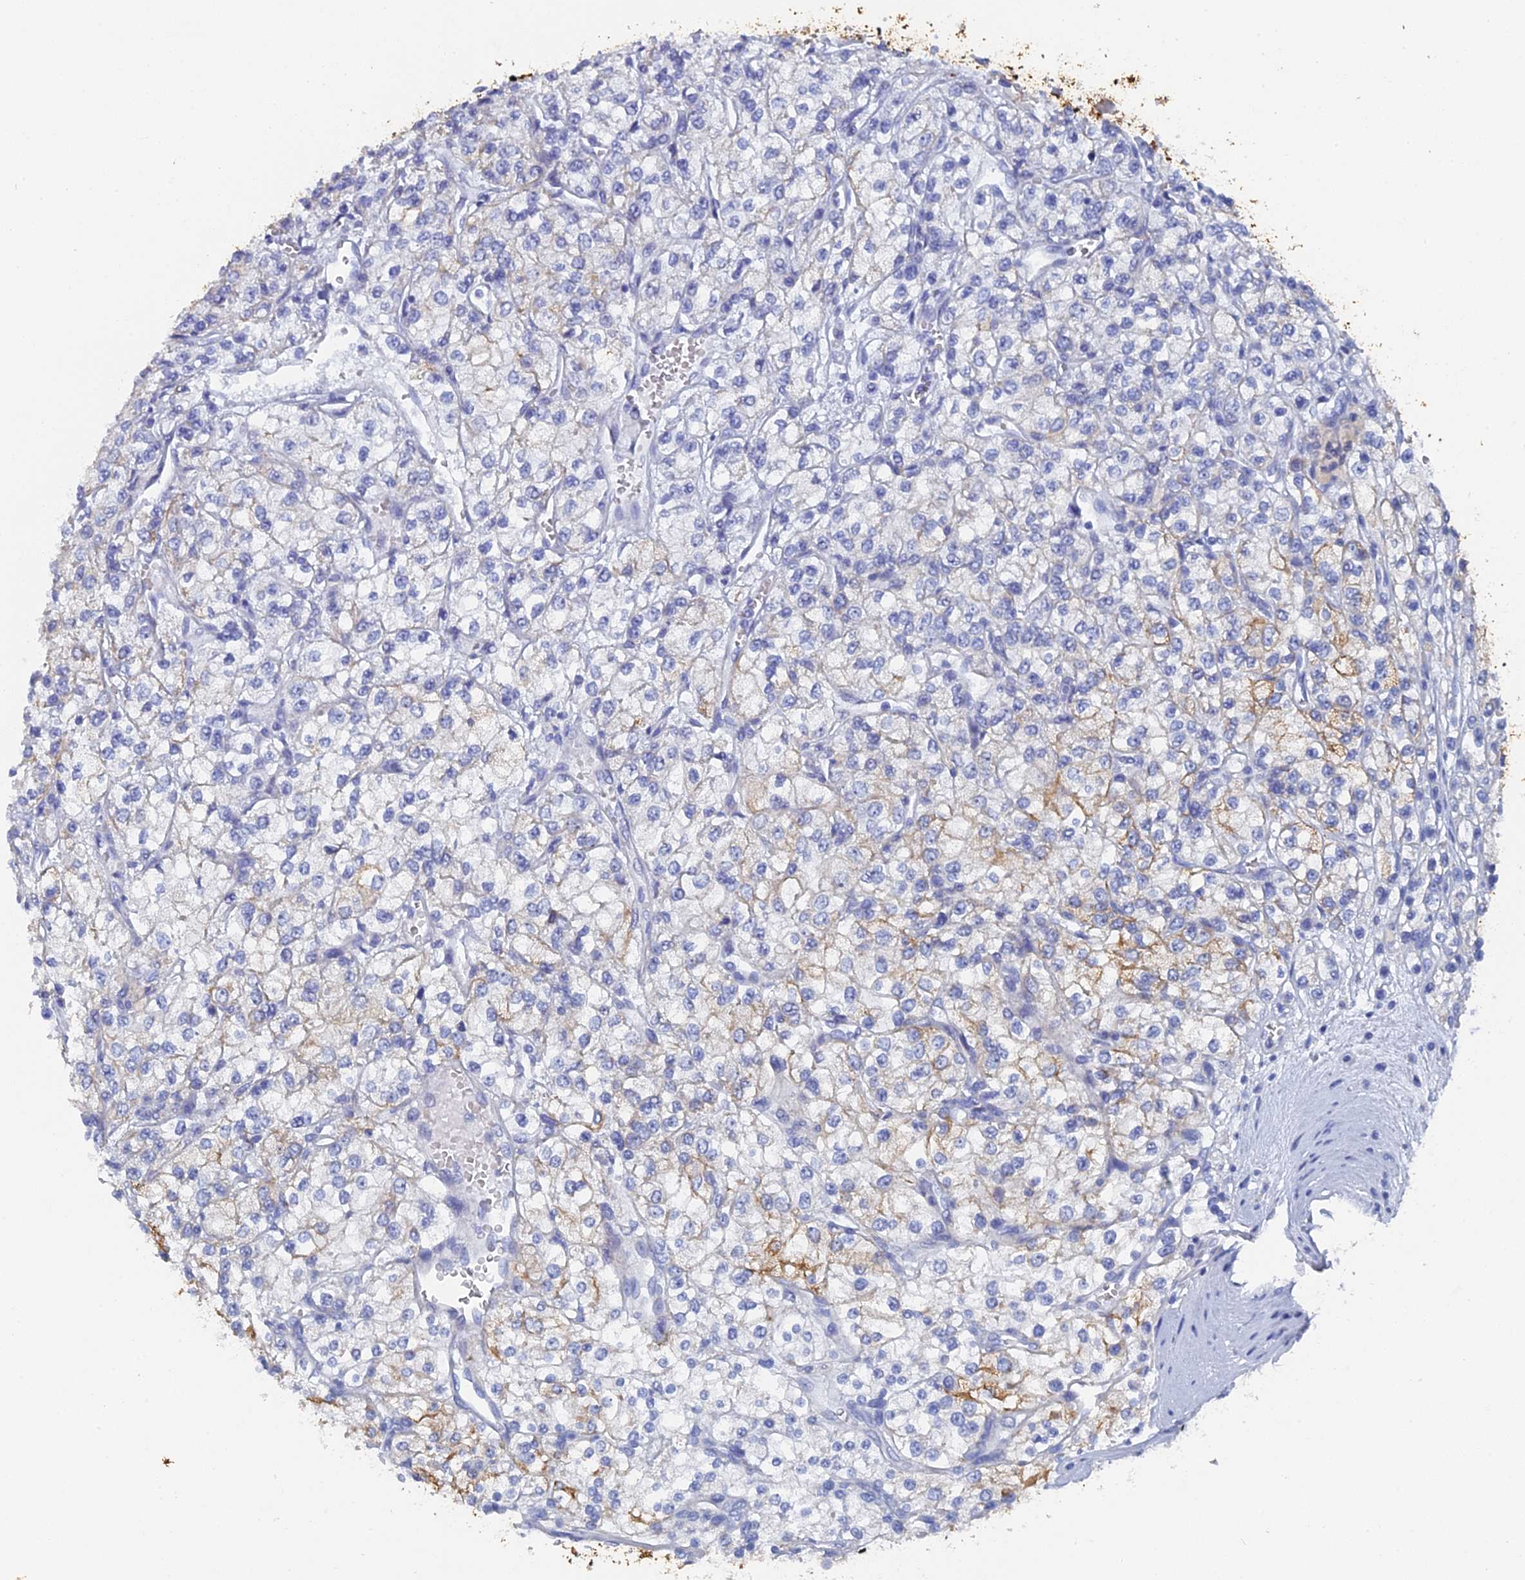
{"staining": {"intensity": "moderate", "quantity": "<25%", "location": "cytoplasmic/membranous"}, "tissue": "renal cancer", "cell_type": "Tumor cells", "image_type": "cancer", "snomed": [{"axis": "morphology", "description": "Adenocarcinoma, NOS"}, {"axis": "topography", "description": "Kidney"}], "caption": "Immunohistochemistry (IHC) staining of renal adenocarcinoma, which reveals low levels of moderate cytoplasmic/membranous staining in approximately <25% of tumor cells indicating moderate cytoplasmic/membranous protein expression. The staining was performed using DAB (3,3'-diaminobenzidine) (brown) for protein detection and nuclei were counterstained in hematoxylin (blue).", "gene": "SRFBP1", "patient": {"sex": "male", "age": 80}}